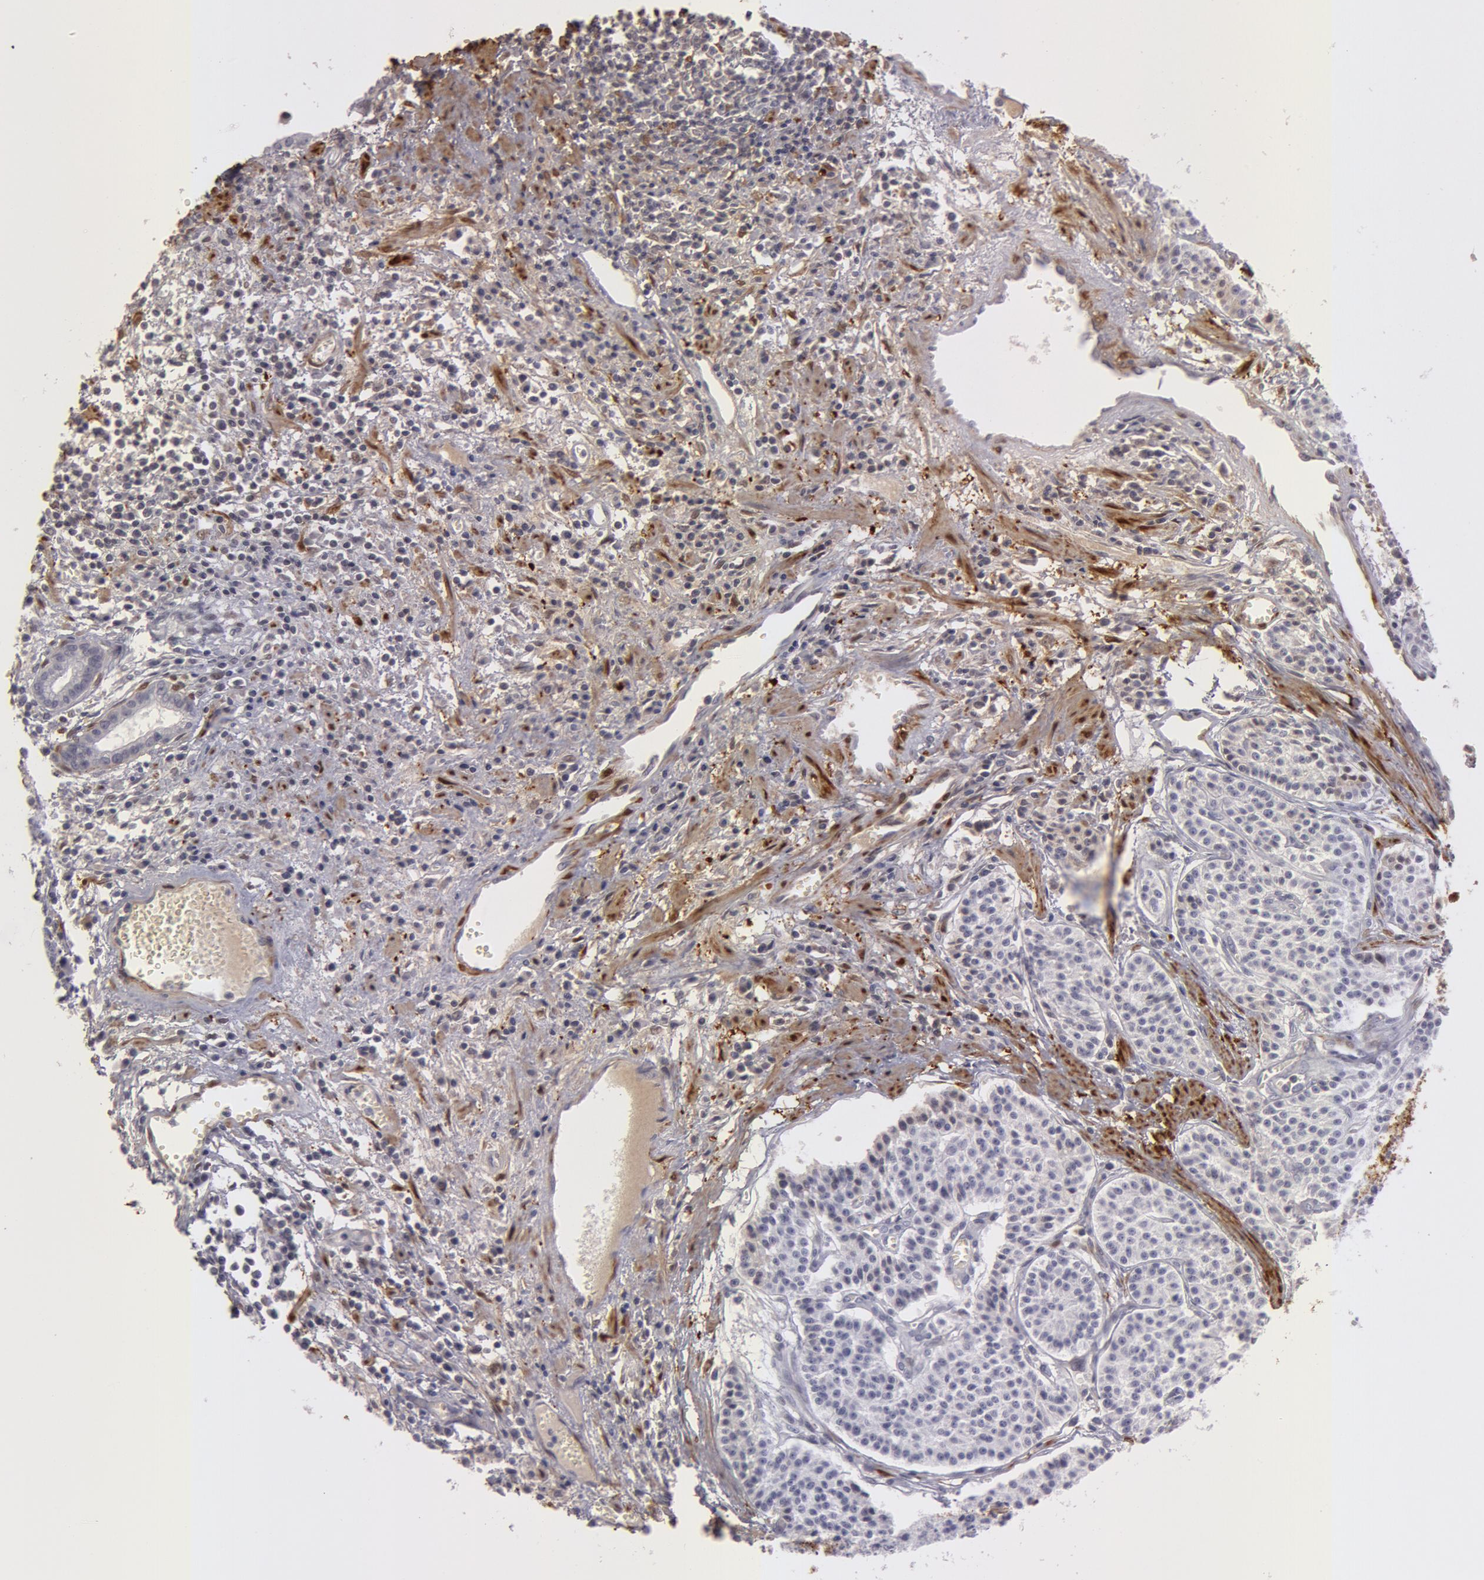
{"staining": {"intensity": "negative", "quantity": "none", "location": "none"}, "tissue": "carcinoid", "cell_type": "Tumor cells", "image_type": "cancer", "snomed": [{"axis": "morphology", "description": "Carcinoid, malignant, NOS"}, {"axis": "topography", "description": "Stomach"}], "caption": "DAB (3,3'-diaminobenzidine) immunohistochemical staining of human carcinoid (malignant) shows no significant staining in tumor cells.", "gene": "TAGLN", "patient": {"sex": "female", "age": 76}}